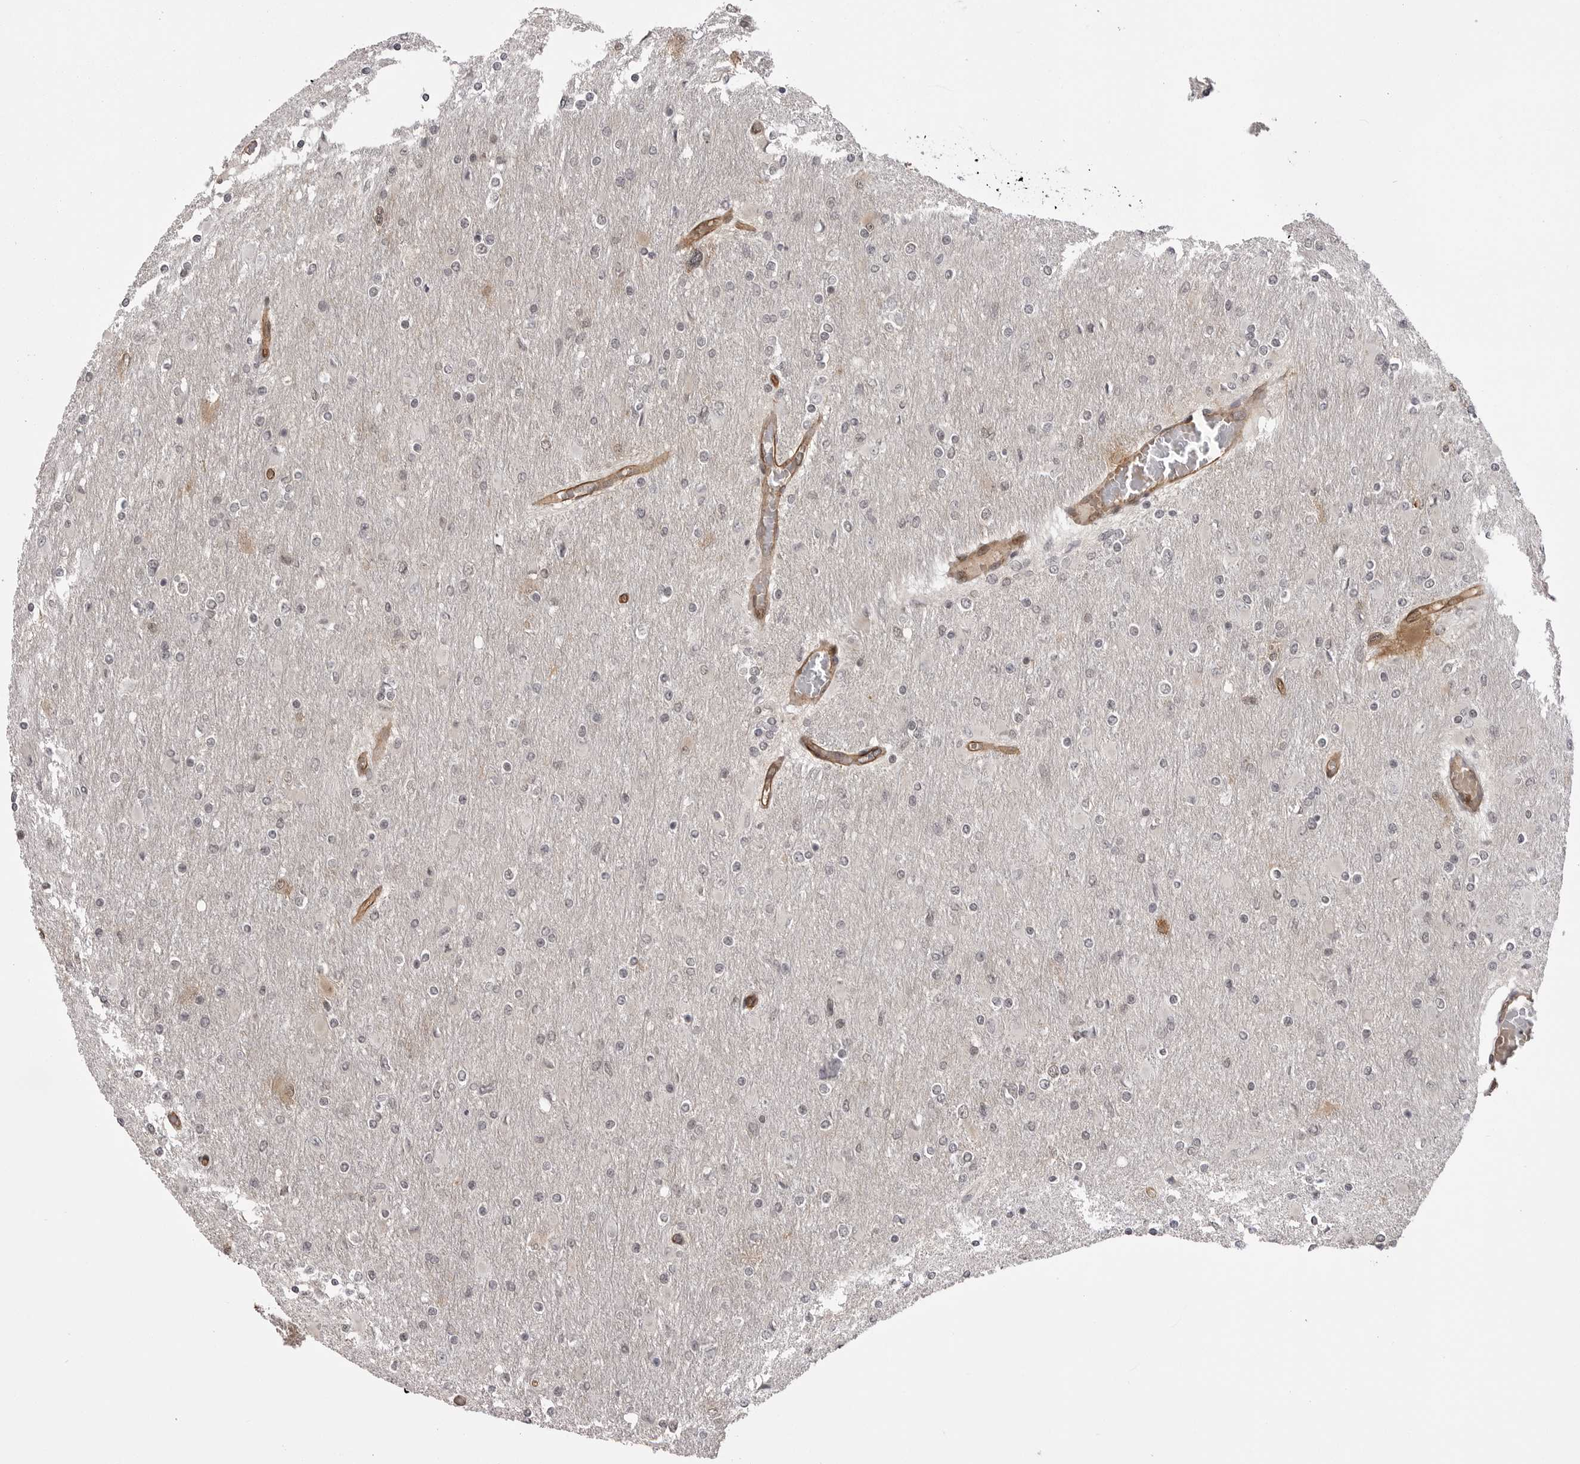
{"staining": {"intensity": "negative", "quantity": "none", "location": "none"}, "tissue": "glioma", "cell_type": "Tumor cells", "image_type": "cancer", "snomed": [{"axis": "morphology", "description": "Glioma, malignant, High grade"}, {"axis": "topography", "description": "Cerebral cortex"}], "caption": "High magnification brightfield microscopy of high-grade glioma (malignant) stained with DAB (3,3'-diaminobenzidine) (brown) and counterstained with hematoxylin (blue): tumor cells show no significant positivity.", "gene": "SORBS1", "patient": {"sex": "female", "age": 36}}